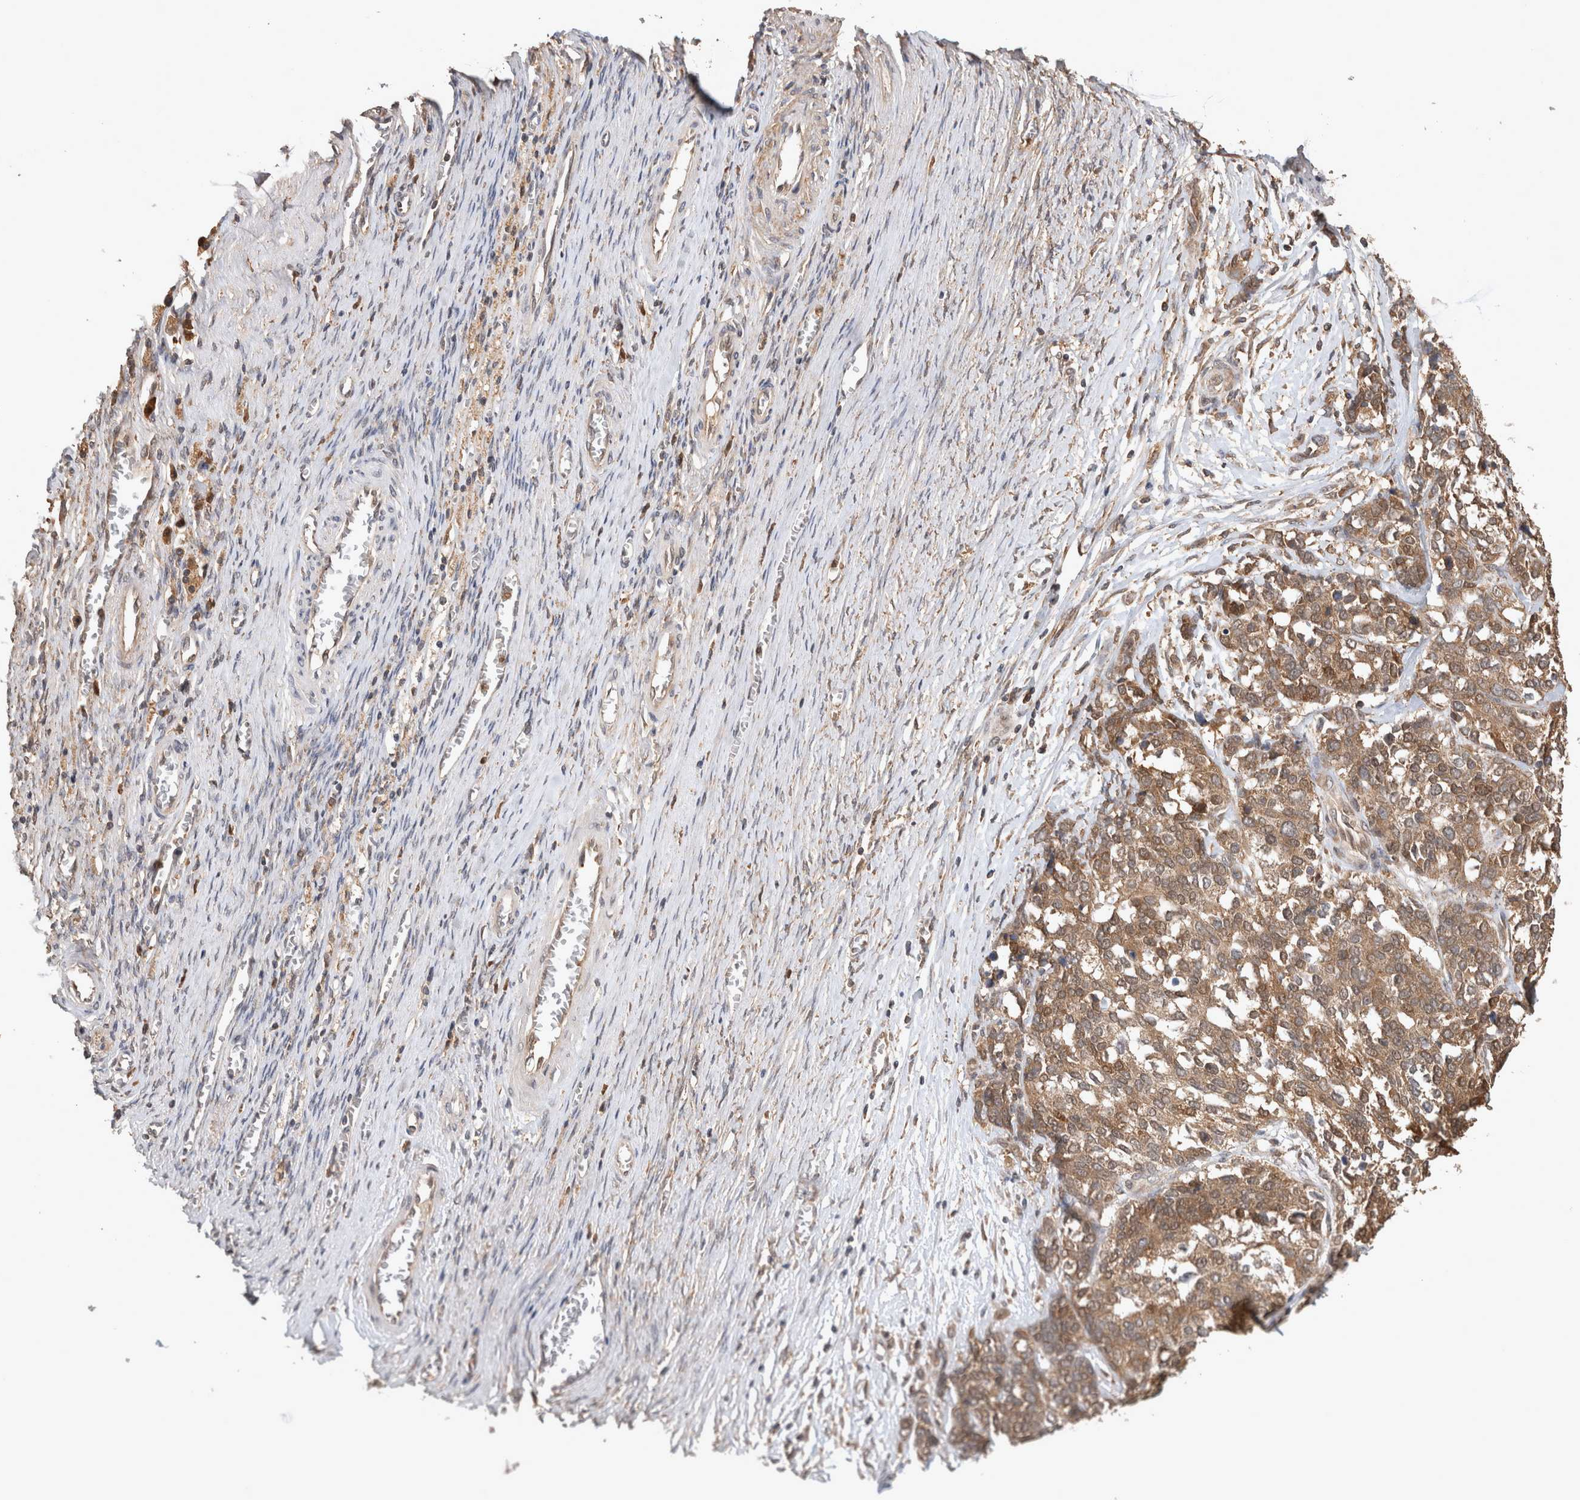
{"staining": {"intensity": "moderate", "quantity": ">75%", "location": "cytoplasmic/membranous"}, "tissue": "ovarian cancer", "cell_type": "Tumor cells", "image_type": "cancer", "snomed": [{"axis": "morphology", "description": "Cystadenocarcinoma, serous, NOS"}, {"axis": "topography", "description": "Ovary"}], "caption": "Approximately >75% of tumor cells in human ovarian cancer (serous cystadenocarcinoma) reveal moderate cytoplasmic/membranous protein expression as visualized by brown immunohistochemical staining.", "gene": "OTUD7B", "patient": {"sex": "female", "age": 44}}